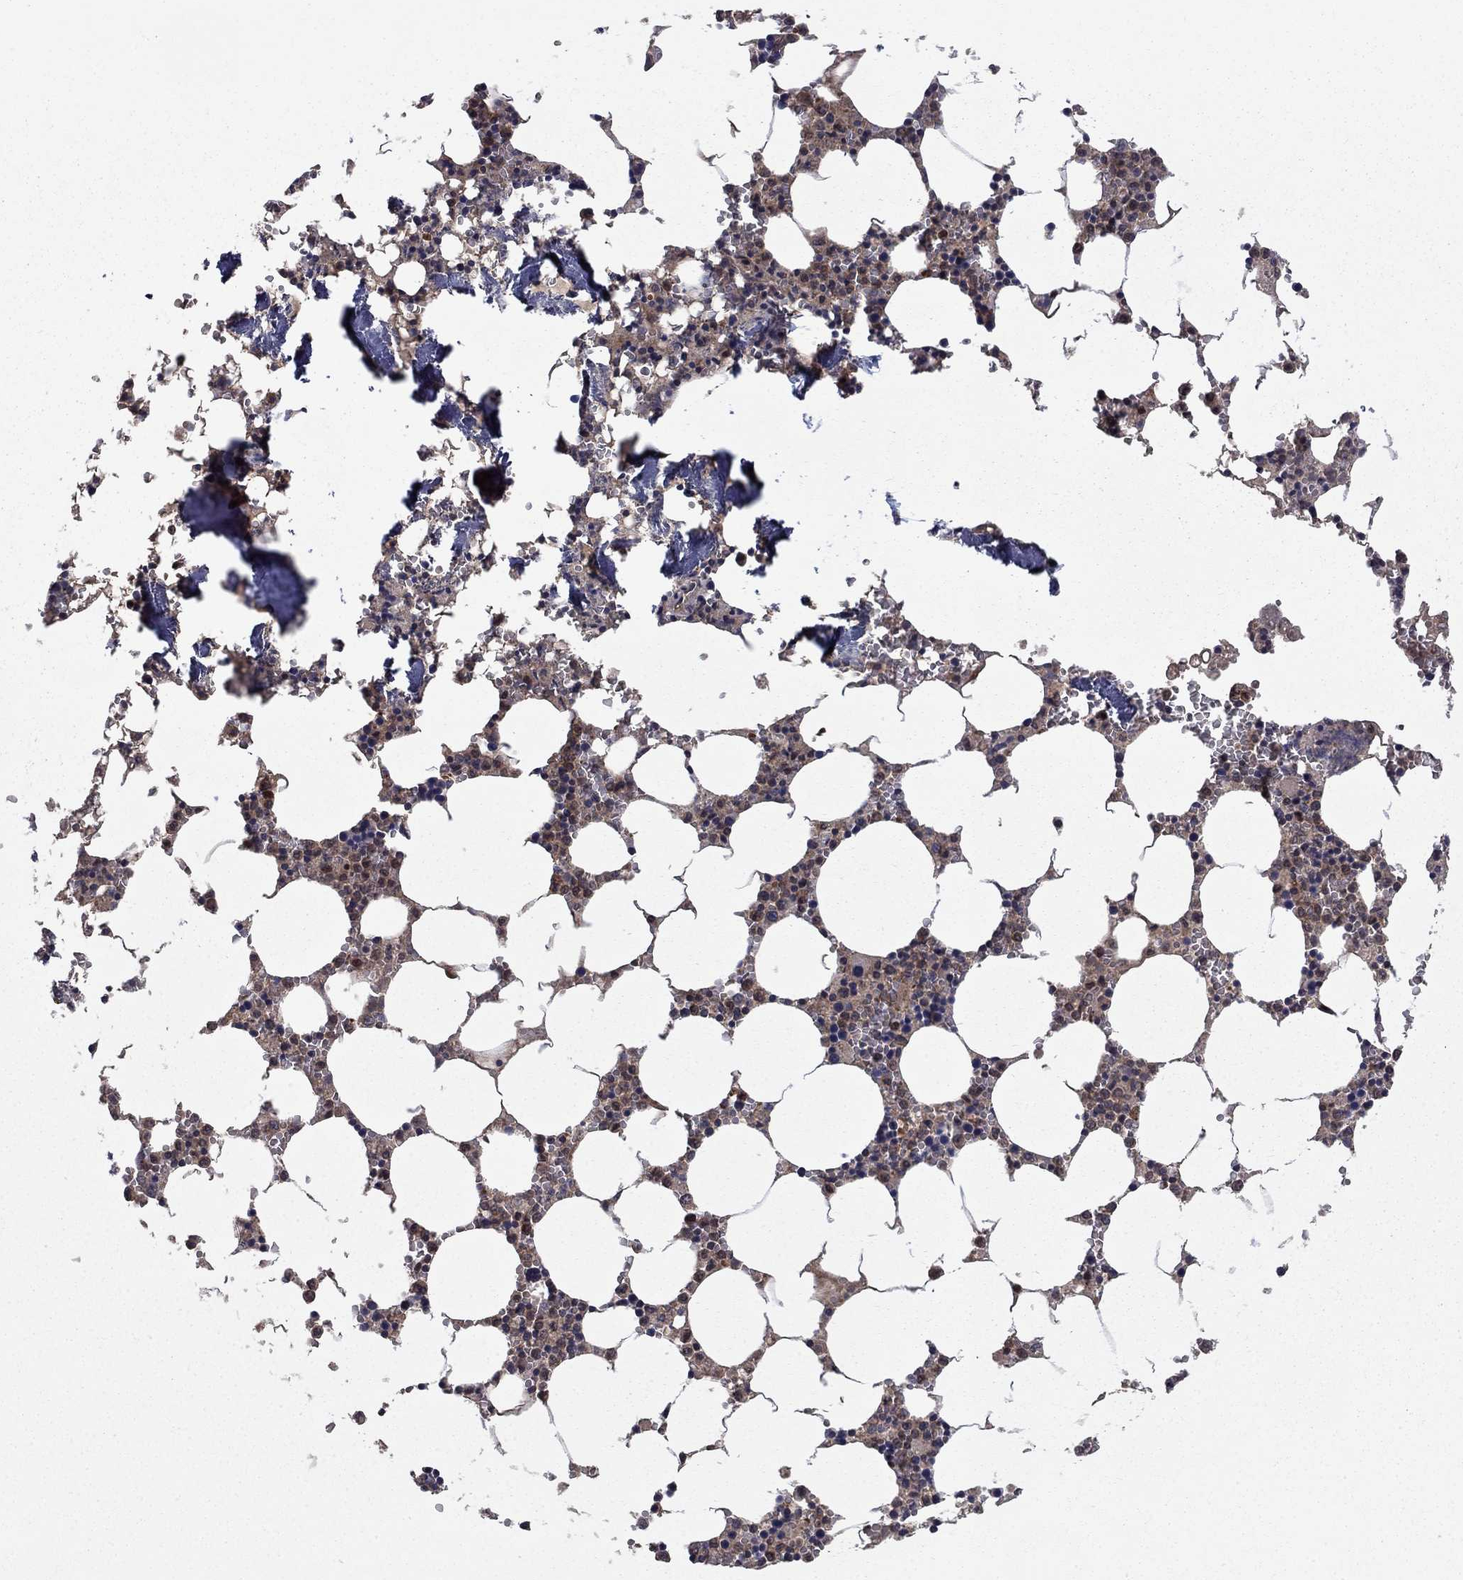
{"staining": {"intensity": "strong", "quantity": "25%-75%", "location": "nuclear"}, "tissue": "bone marrow", "cell_type": "Hematopoietic cells", "image_type": "normal", "snomed": [{"axis": "morphology", "description": "Normal tissue, NOS"}, {"axis": "topography", "description": "Bone marrow"}], "caption": "This is a micrograph of IHC staining of benign bone marrow, which shows strong staining in the nuclear of hematopoietic cells.", "gene": "HDAC4", "patient": {"sex": "female", "age": 64}}